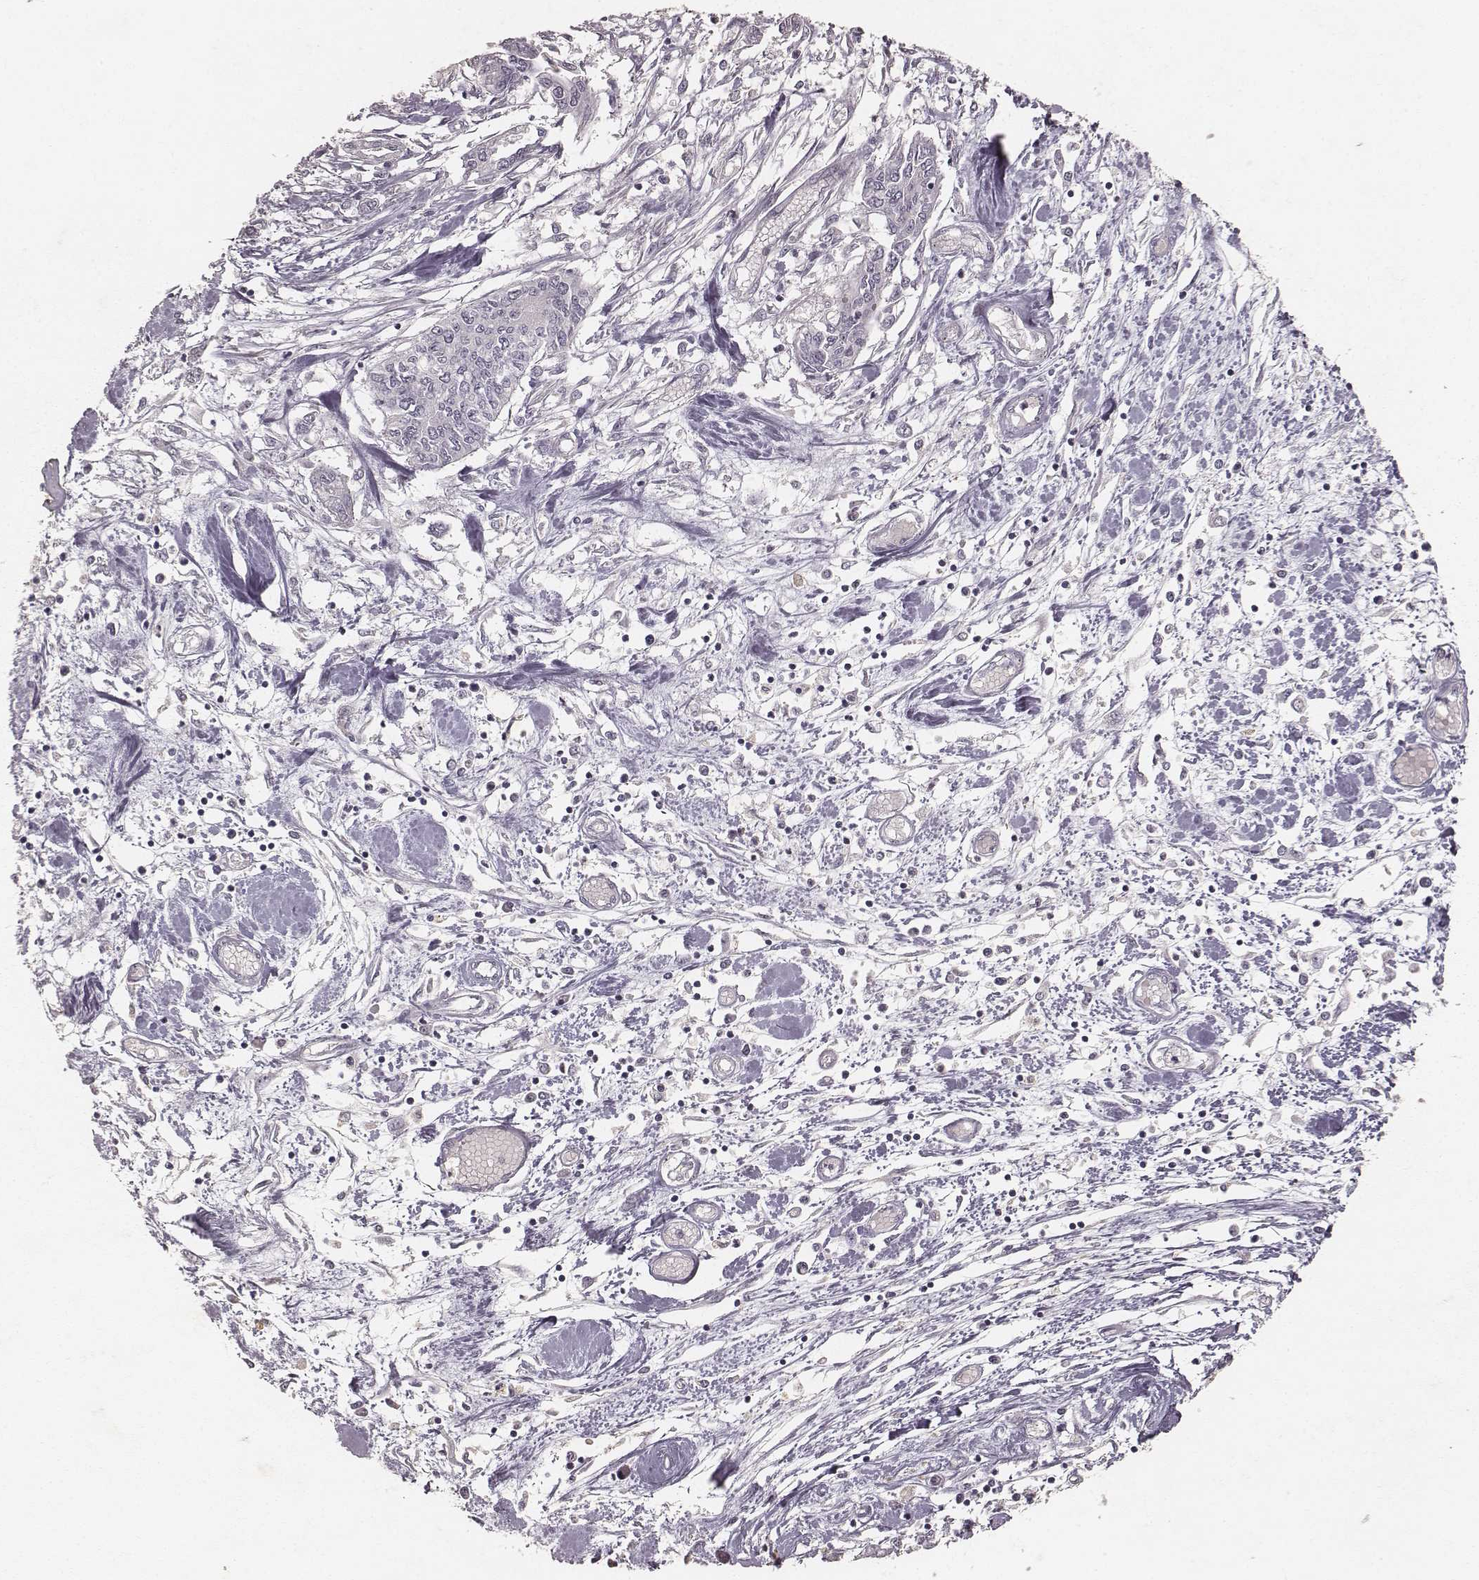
{"staining": {"intensity": "negative", "quantity": "none", "location": "none"}, "tissue": "pancreatic cancer", "cell_type": "Tumor cells", "image_type": "cancer", "snomed": [{"axis": "morphology", "description": "Adenocarcinoma, NOS"}, {"axis": "topography", "description": "Pancreas"}], "caption": "IHC of pancreatic cancer demonstrates no positivity in tumor cells.", "gene": "MADCAM1", "patient": {"sex": "male", "age": 60}}